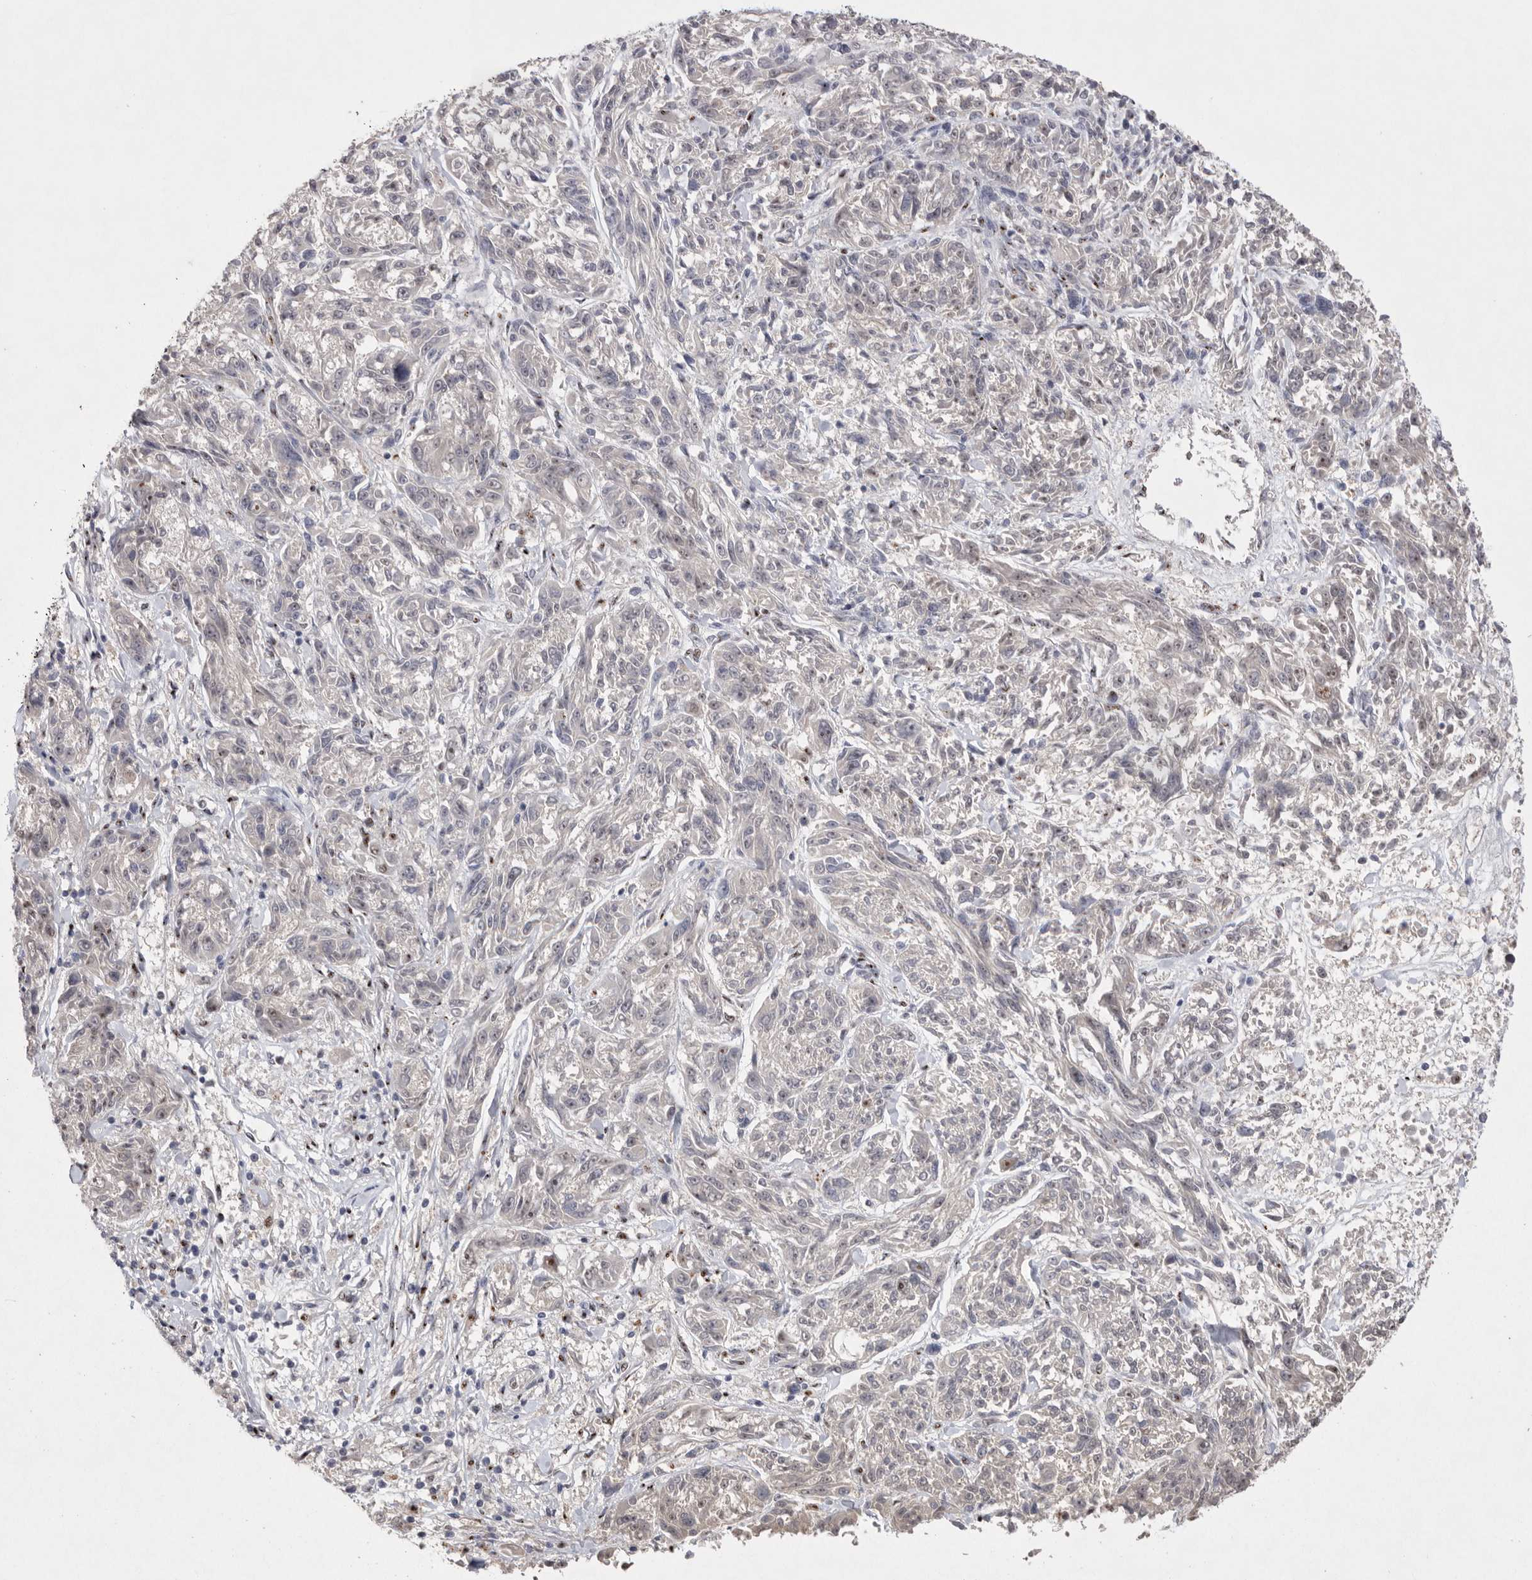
{"staining": {"intensity": "weak", "quantity": "<25%", "location": "nuclear"}, "tissue": "melanoma", "cell_type": "Tumor cells", "image_type": "cancer", "snomed": [{"axis": "morphology", "description": "Malignant melanoma, NOS"}, {"axis": "topography", "description": "Skin"}], "caption": "A high-resolution photomicrograph shows immunohistochemistry staining of melanoma, which shows no significant staining in tumor cells. The staining is performed using DAB (3,3'-diaminobenzidine) brown chromogen with nuclei counter-stained in using hematoxylin.", "gene": "HUS1", "patient": {"sex": "male", "age": 53}}